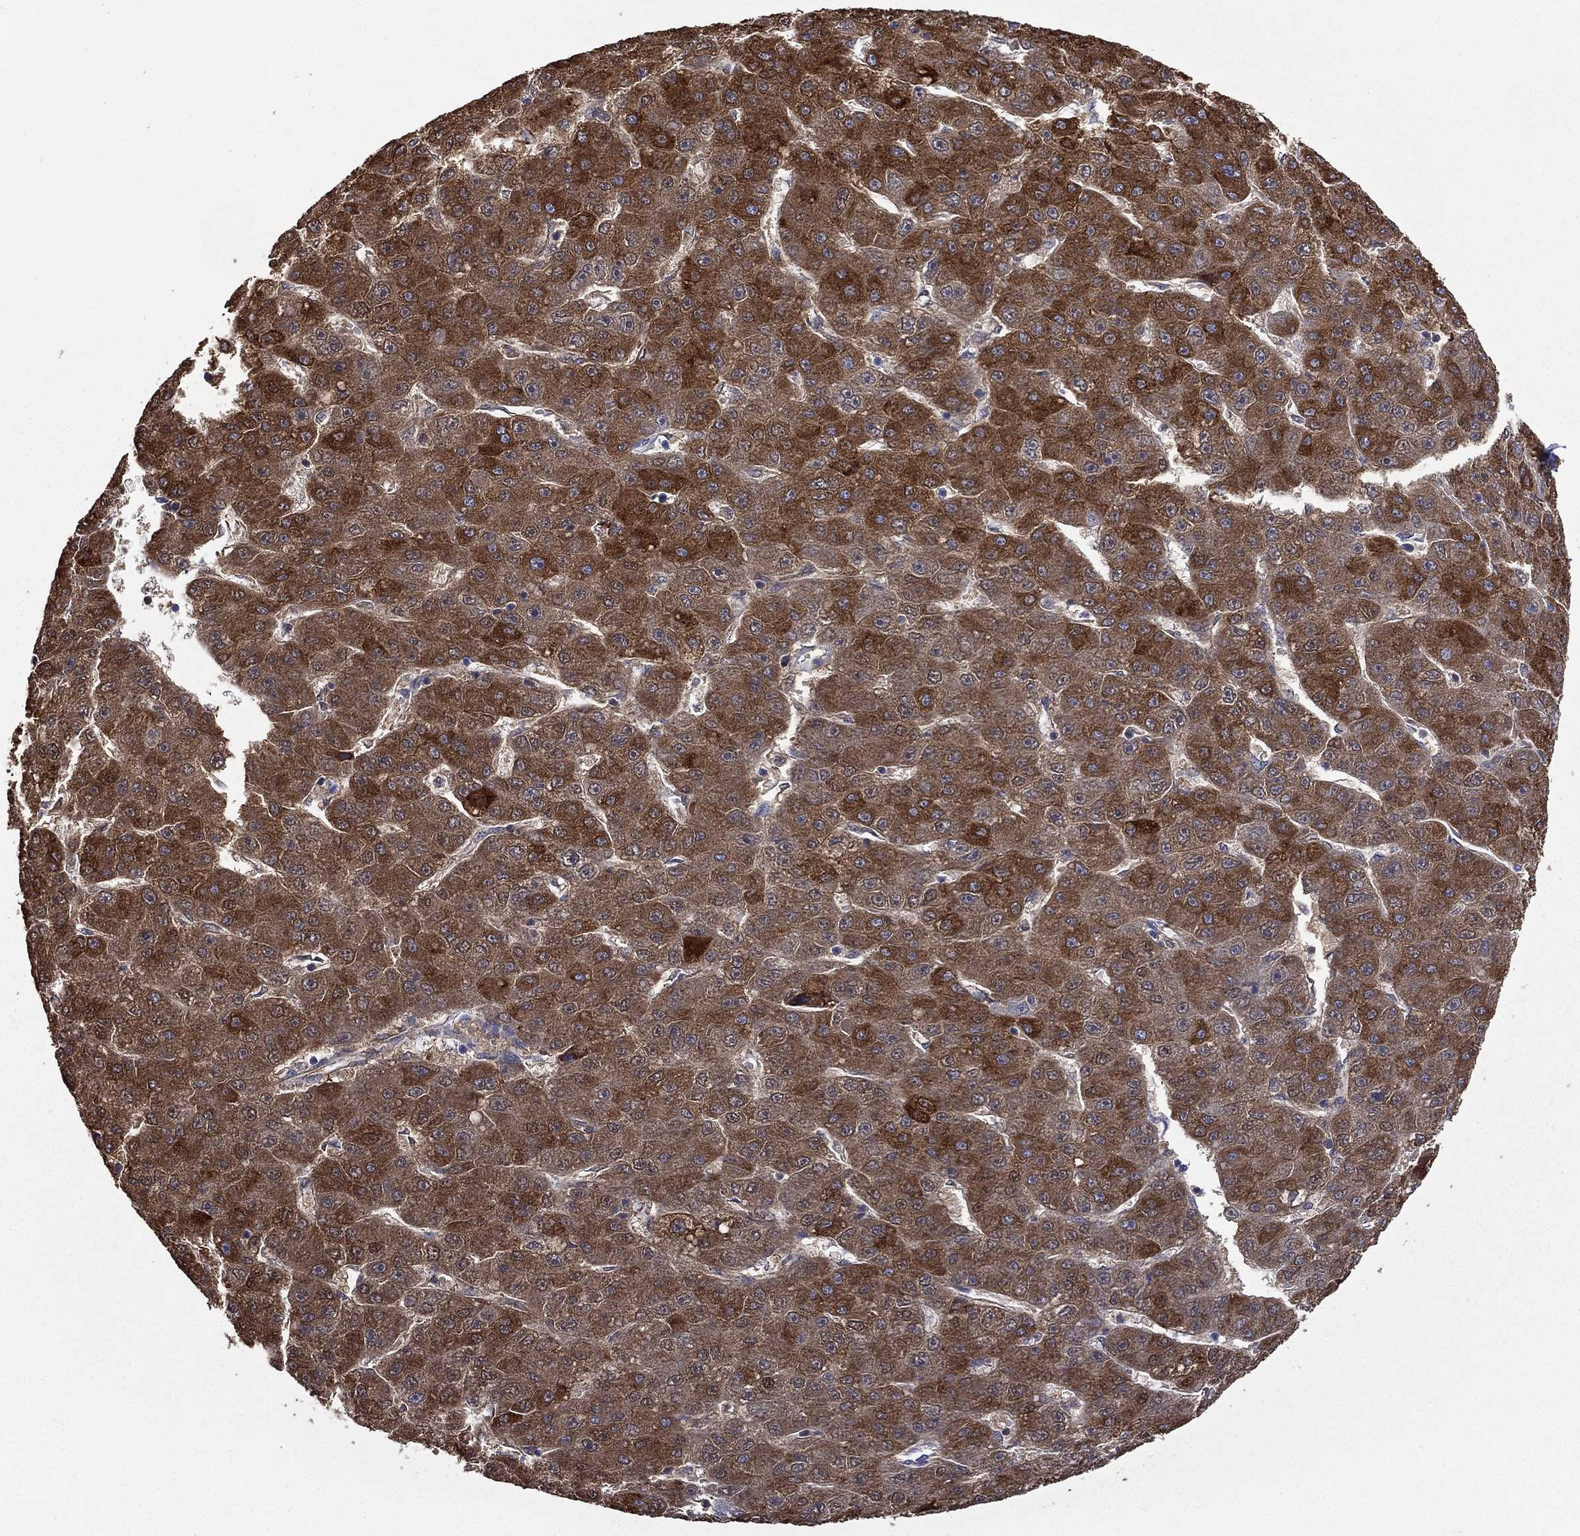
{"staining": {"intensity": "strong", "quantity": "25%-75%", "location": "cytoplasmic/membranous"}, "tissue": "liver cancer", "cell_type": "Tumor cells", "image_type": "cancer", "snomed": [{"axis": "morphology", "description": "Carcinoma, Hepatocellular, NOS"}, {"axis": "topography", "description": "Liver"}], "caption": "A brown stain labels strong cytoplasmic/membranous positivity of a protein in human liver hepatocellular carcinoma tumor cells.", "gene": "CES2", "patient": {"sex": "male", "age": 67}}